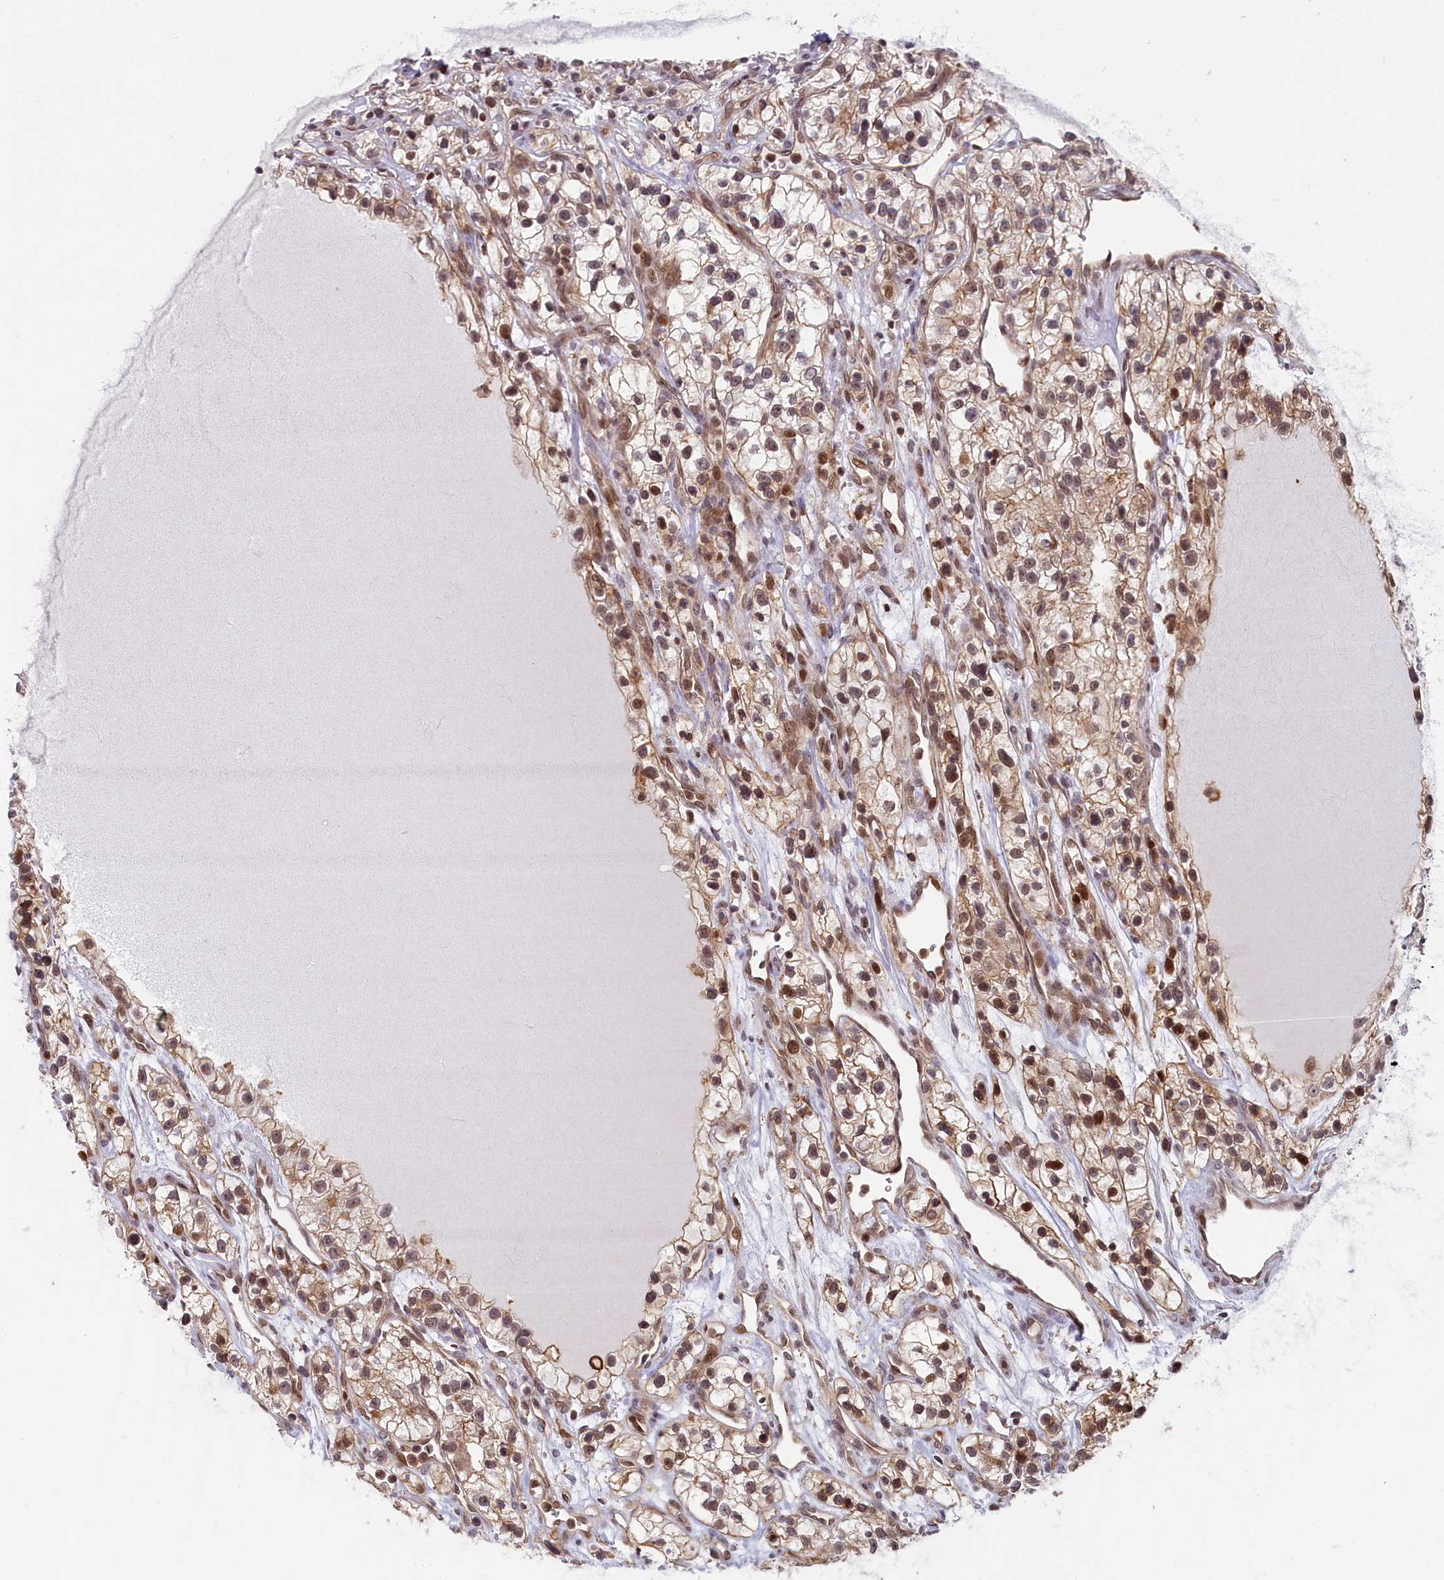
{"staining": {"intensity": "moderate", "quantity": ">75%", "location": "cytoplasmic/membranous,nuclear"}, "tissue": "renal cancer", "cell_type": "Tumor cells", "image_type": "cancer", "snomed": [{"axis": "morphology", "description": "Adenocarcinoma, NOS"}, {"axis": "topography", "description": "Kidney"}], "caption": "DAB immunohistochemical staining of renal cancer (adenocarcinoma) shows moderate cytoplasmic/membranous and nuclear protein expression in approximately >75% of tumor cells. (DAB (3,3'-diaminobenzidine) IHC, brown staining for protein, blue staining for nuclei).", "gene": "FCHO1", "patient": {"sex": "female", "age": 57}}